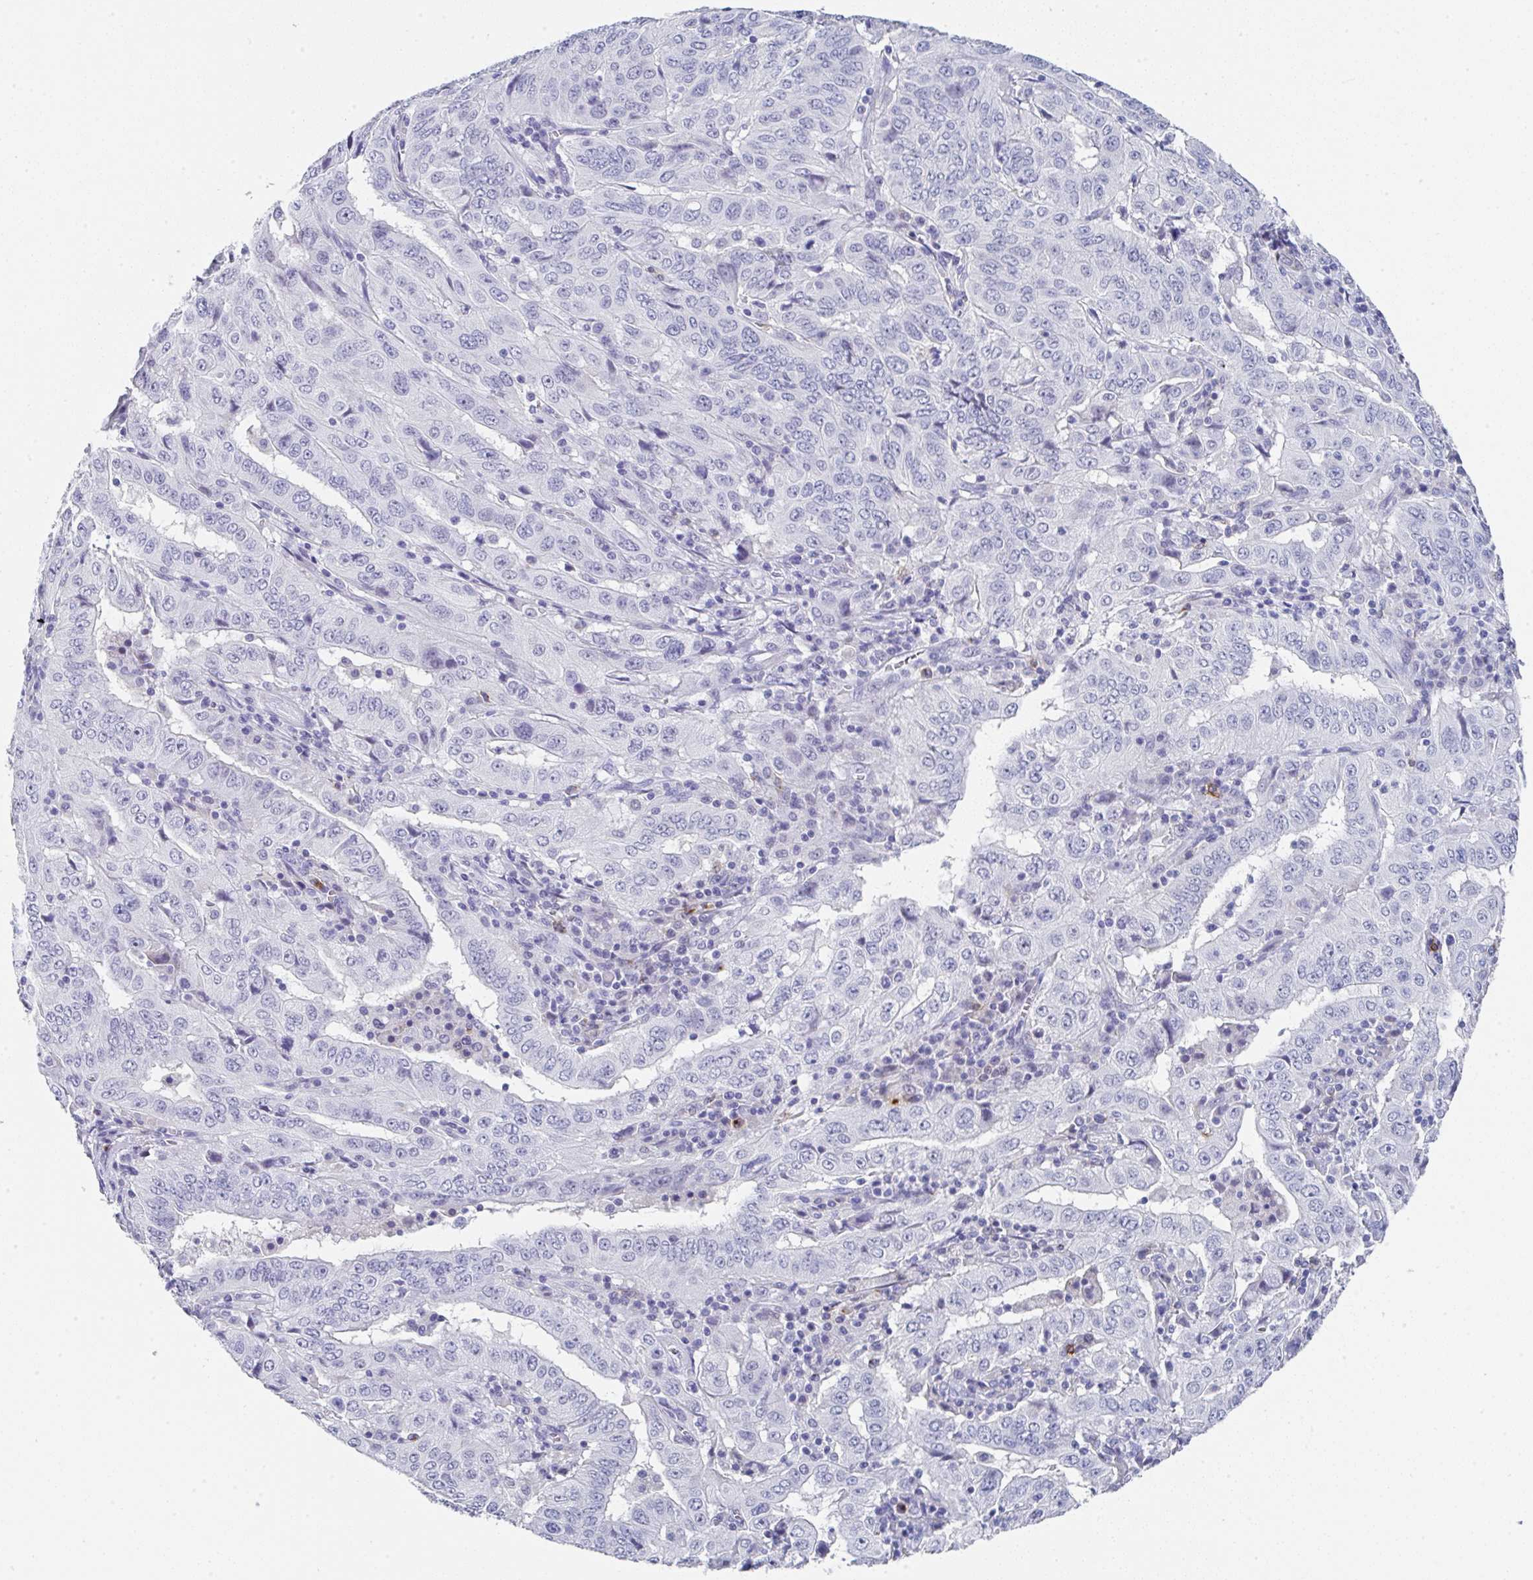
{"staining": {"intensity": "negative", "quantity": "none", "location": "none"}, "tissue": "pancreatic cancer", "cell_type": "Tumor cells", "image_type": "cancer", "snomed": [{"axis": "morphology", "description": "Adenocarcinoma, NOS"}, {"axis": "topography", "description": "Pancreas"}], "caption": "The image exhibits no staining of tumor cells in adenocarcinoma (pancreatic). Brightfield microscopy of immunohistochemistry stained with DAB (3,3'-diaminobenzidine) (brown) and hematoxylin (blue), captured at high magnification.", "gene": "TNFRSF8", "patient": {"sex": "male", "age": 63}}